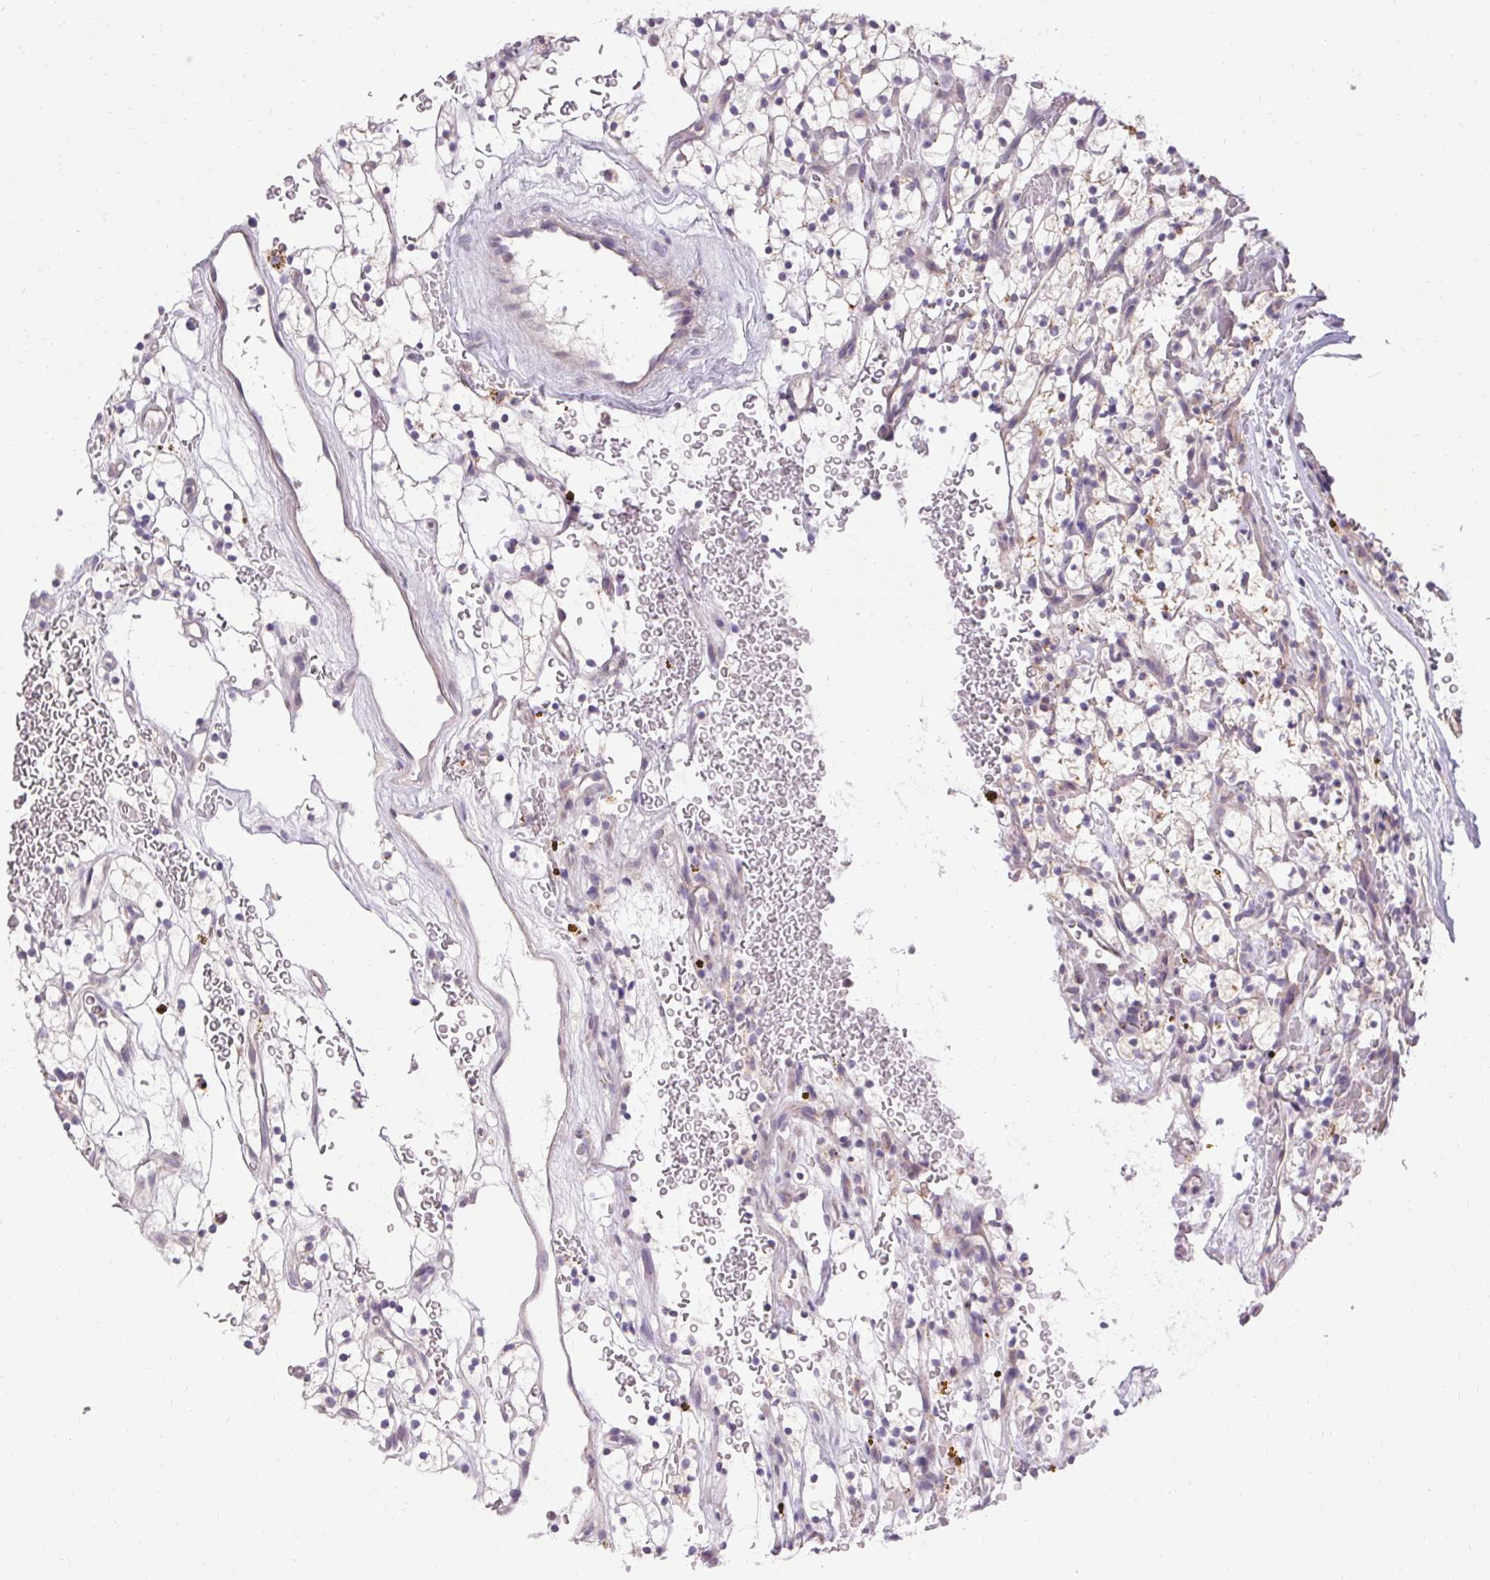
{"staining": {"intensity": "negative", "quantity": "none", "location": "none"}, "tissue": "renal cancer", "cell_type": "Tumor cells", "image_type": "cancer", "snomed": [{"axis": "morphology", "description": "Adenocarcinoma, NOS"}, {"axis": "topography", "description": "Kidney"}], "caption": "Adenocarcinoma (renal) was stained to show a protein in brown. There is no significant expression in tumor cells. The staining is performed using DAB (3,3'-diaminobenzidine) brown chromogen with nuclei counter-stained in using hematoxylin.", "gene": "HSD17B3", "patient": {"sex": "female", "age": 64}}